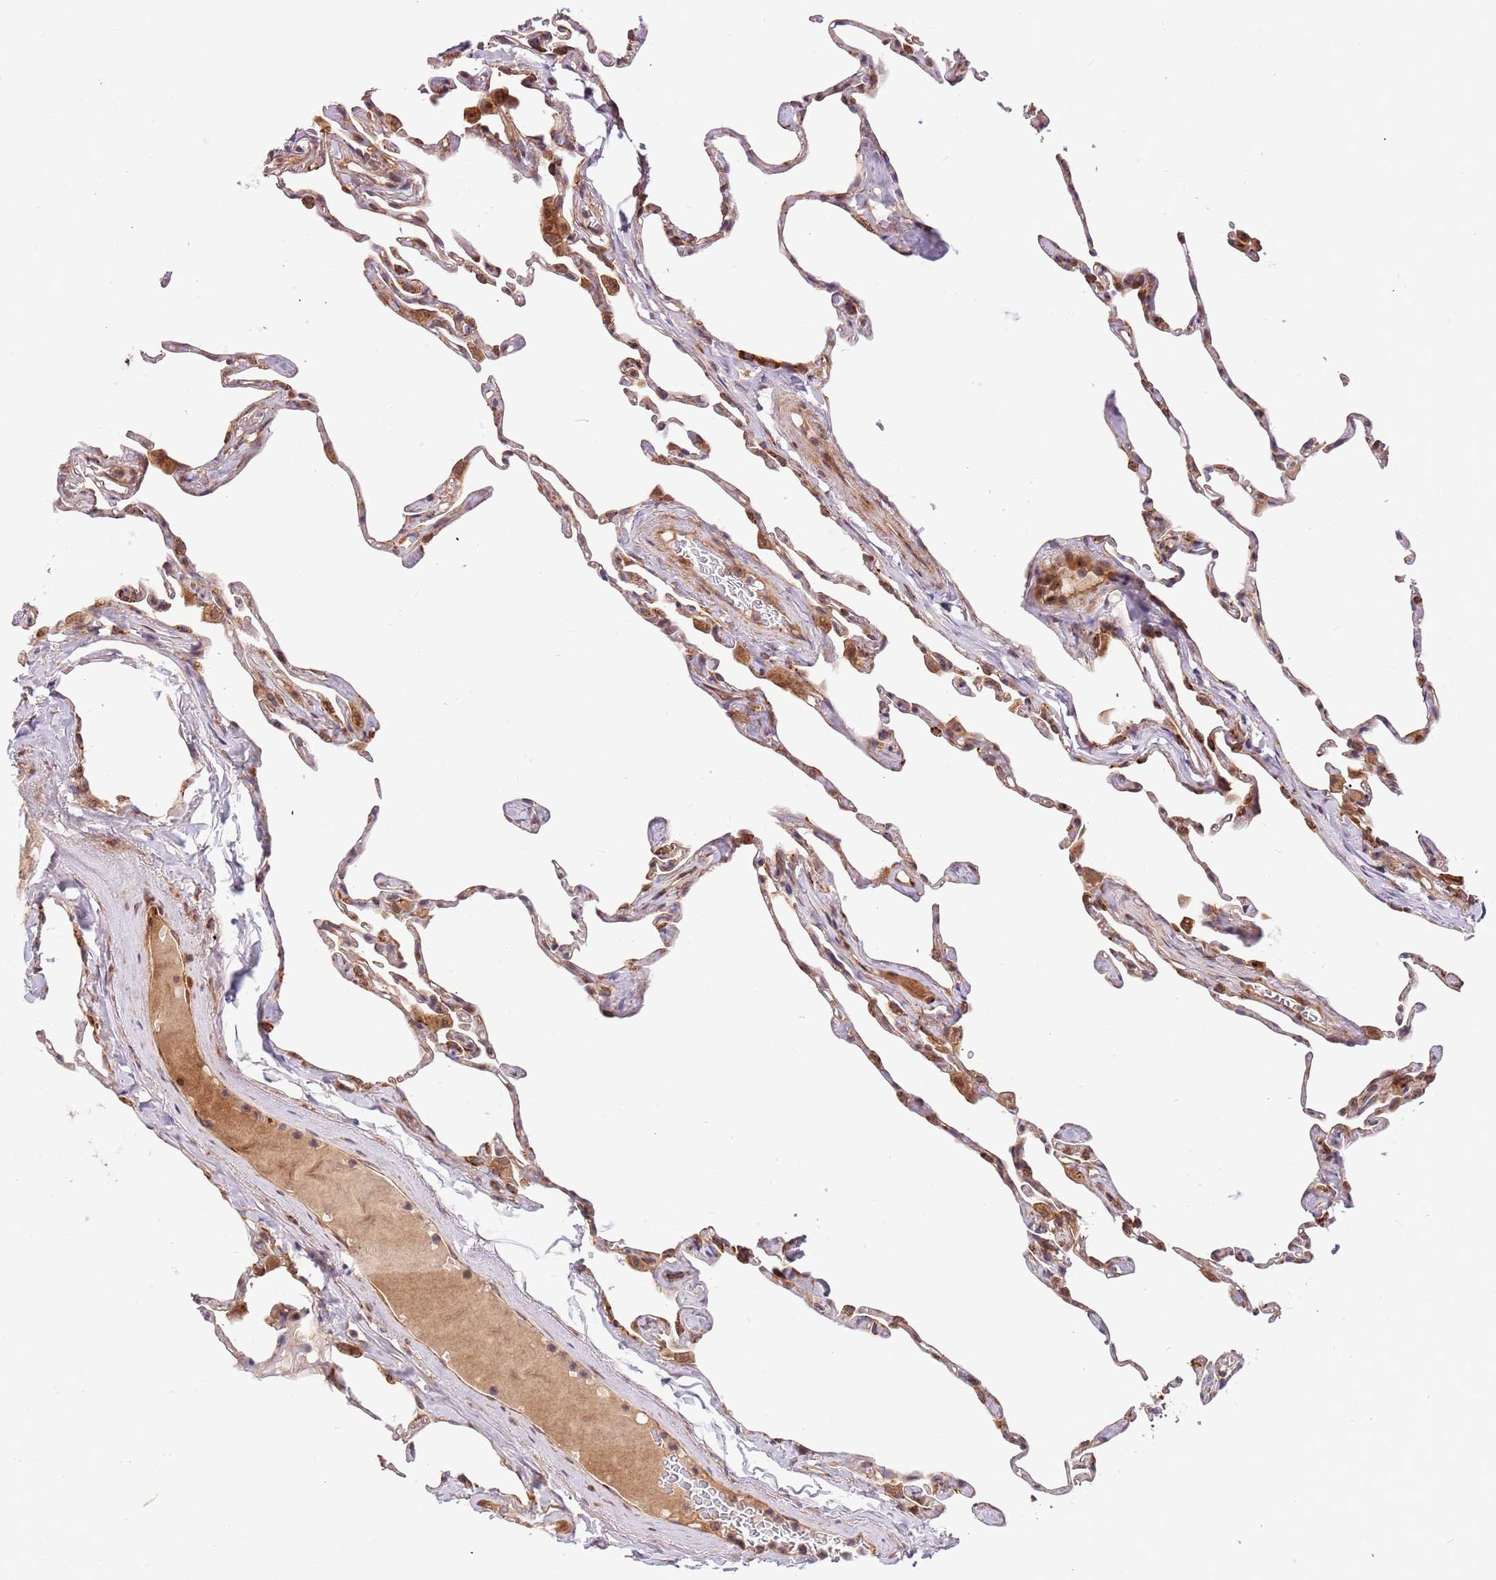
{"staining": {"intensity": "moderate", "quantity": "25%-75%", "location": "cytoplasmic/membranous"}, "tissue": "lung", "cell_type": "Alveolar cells", "image_type": "normal", "snomed": [{"axis": "morphology", "description": "Normal tissue, NOS"}, {"axis": "topography", "description": "Lung"}], "caption": "Immunohistochemical staining of benign human lung displays moderate cytoplasmic/membranous protein positivity in approximately 25%-75% of alveolar cells.", "gene": "HAUS3", "patient": {"sex": "male", "age": 65}}